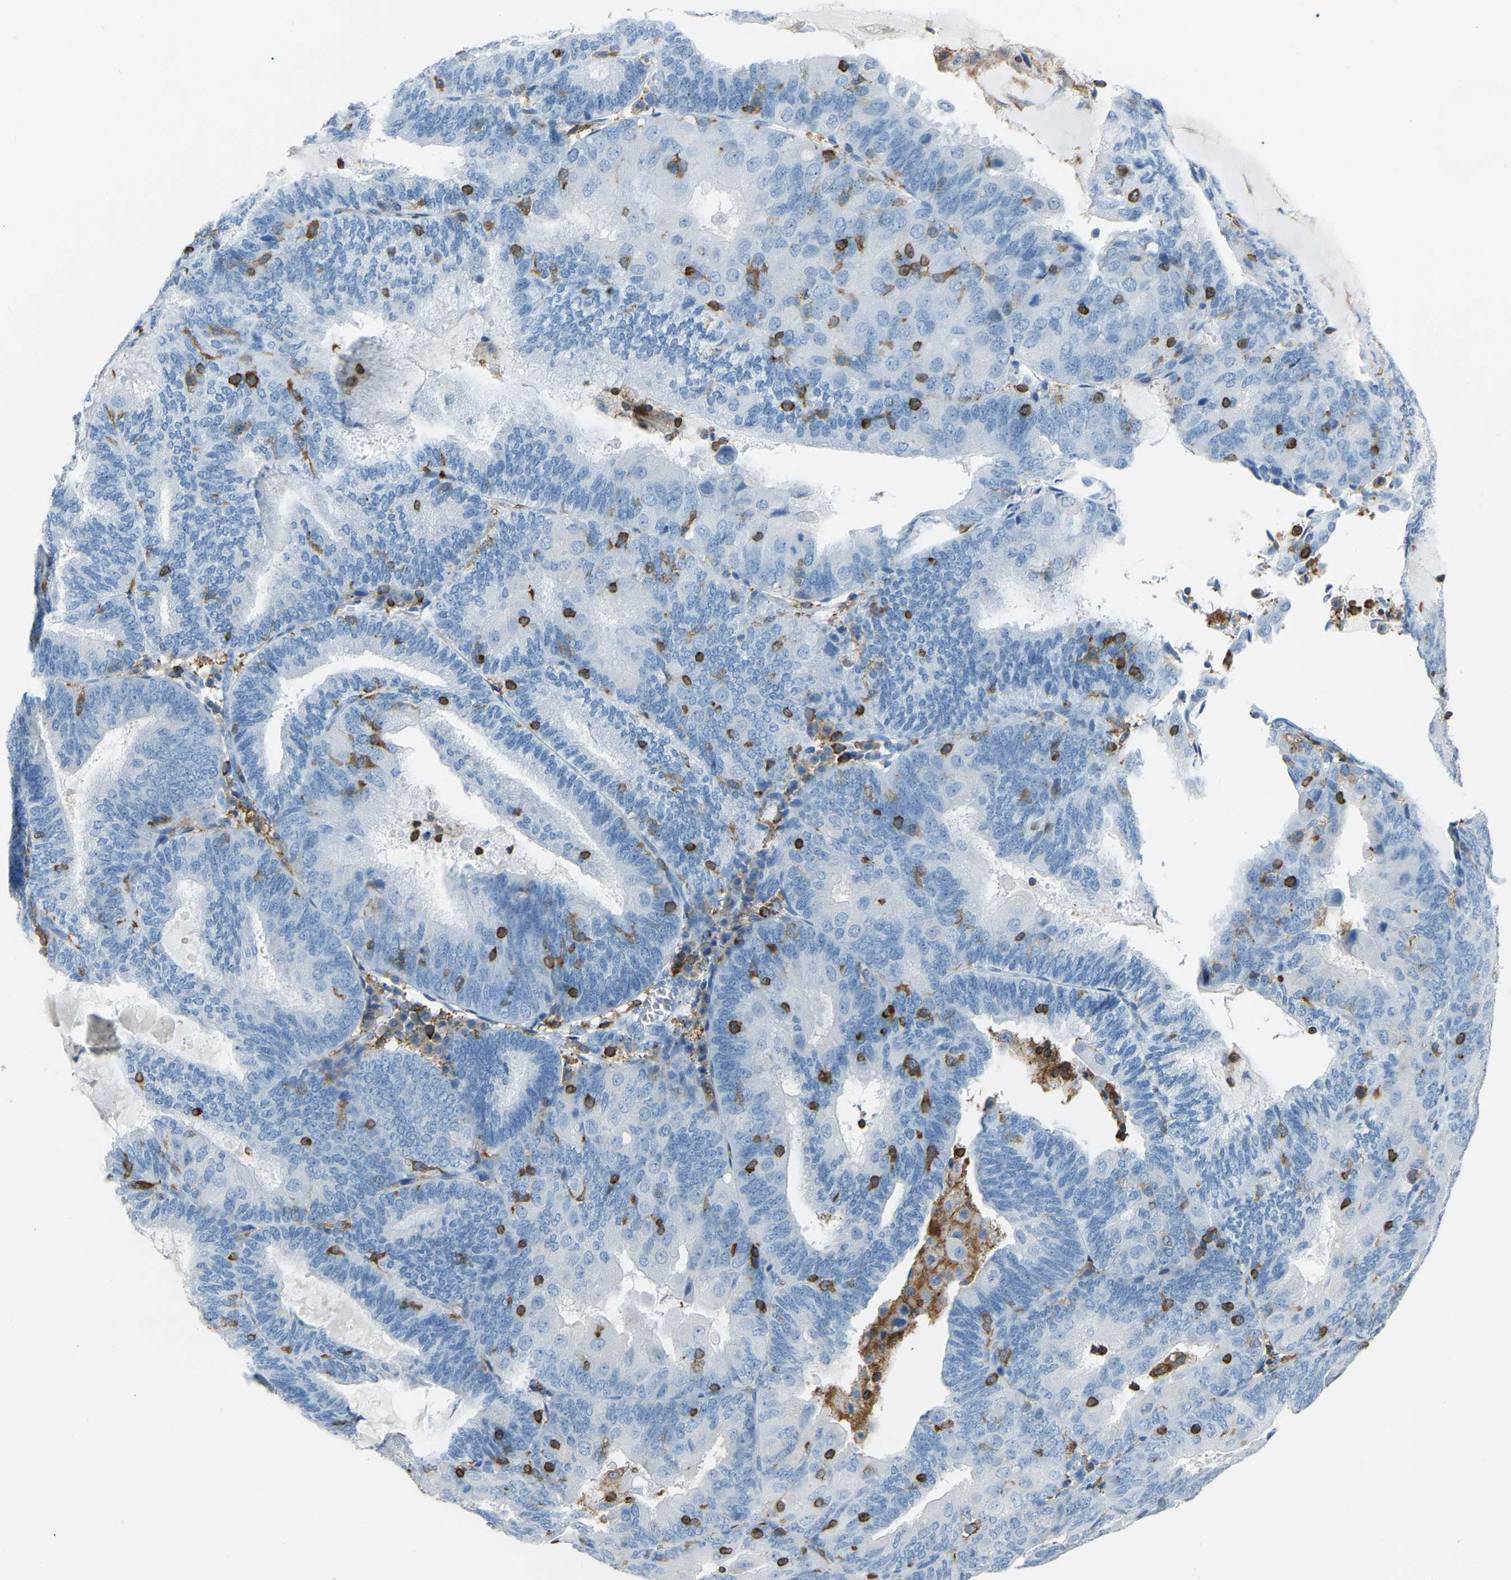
{"staining": {"intensity": "negative", "quantity": "none", "location": "none"}, "tissue": "endometrial cancer", "cell_type": "Tumor cells", "image_type": "cancer", "snomed": [{"axis": "morphology", "description": "Adenocarcinoma, NOS"}, {"axis": "topography", "description": "Endometrium"}], "caption": "There is no significant staining in tumor cells of adenocarcinoma (endometrial). (DAB immunohistochemistry visualized using brightfield microscopy, high magnification).", "gene": "ARHGAP45", "patient": {"sex": "female", "age": 81}}